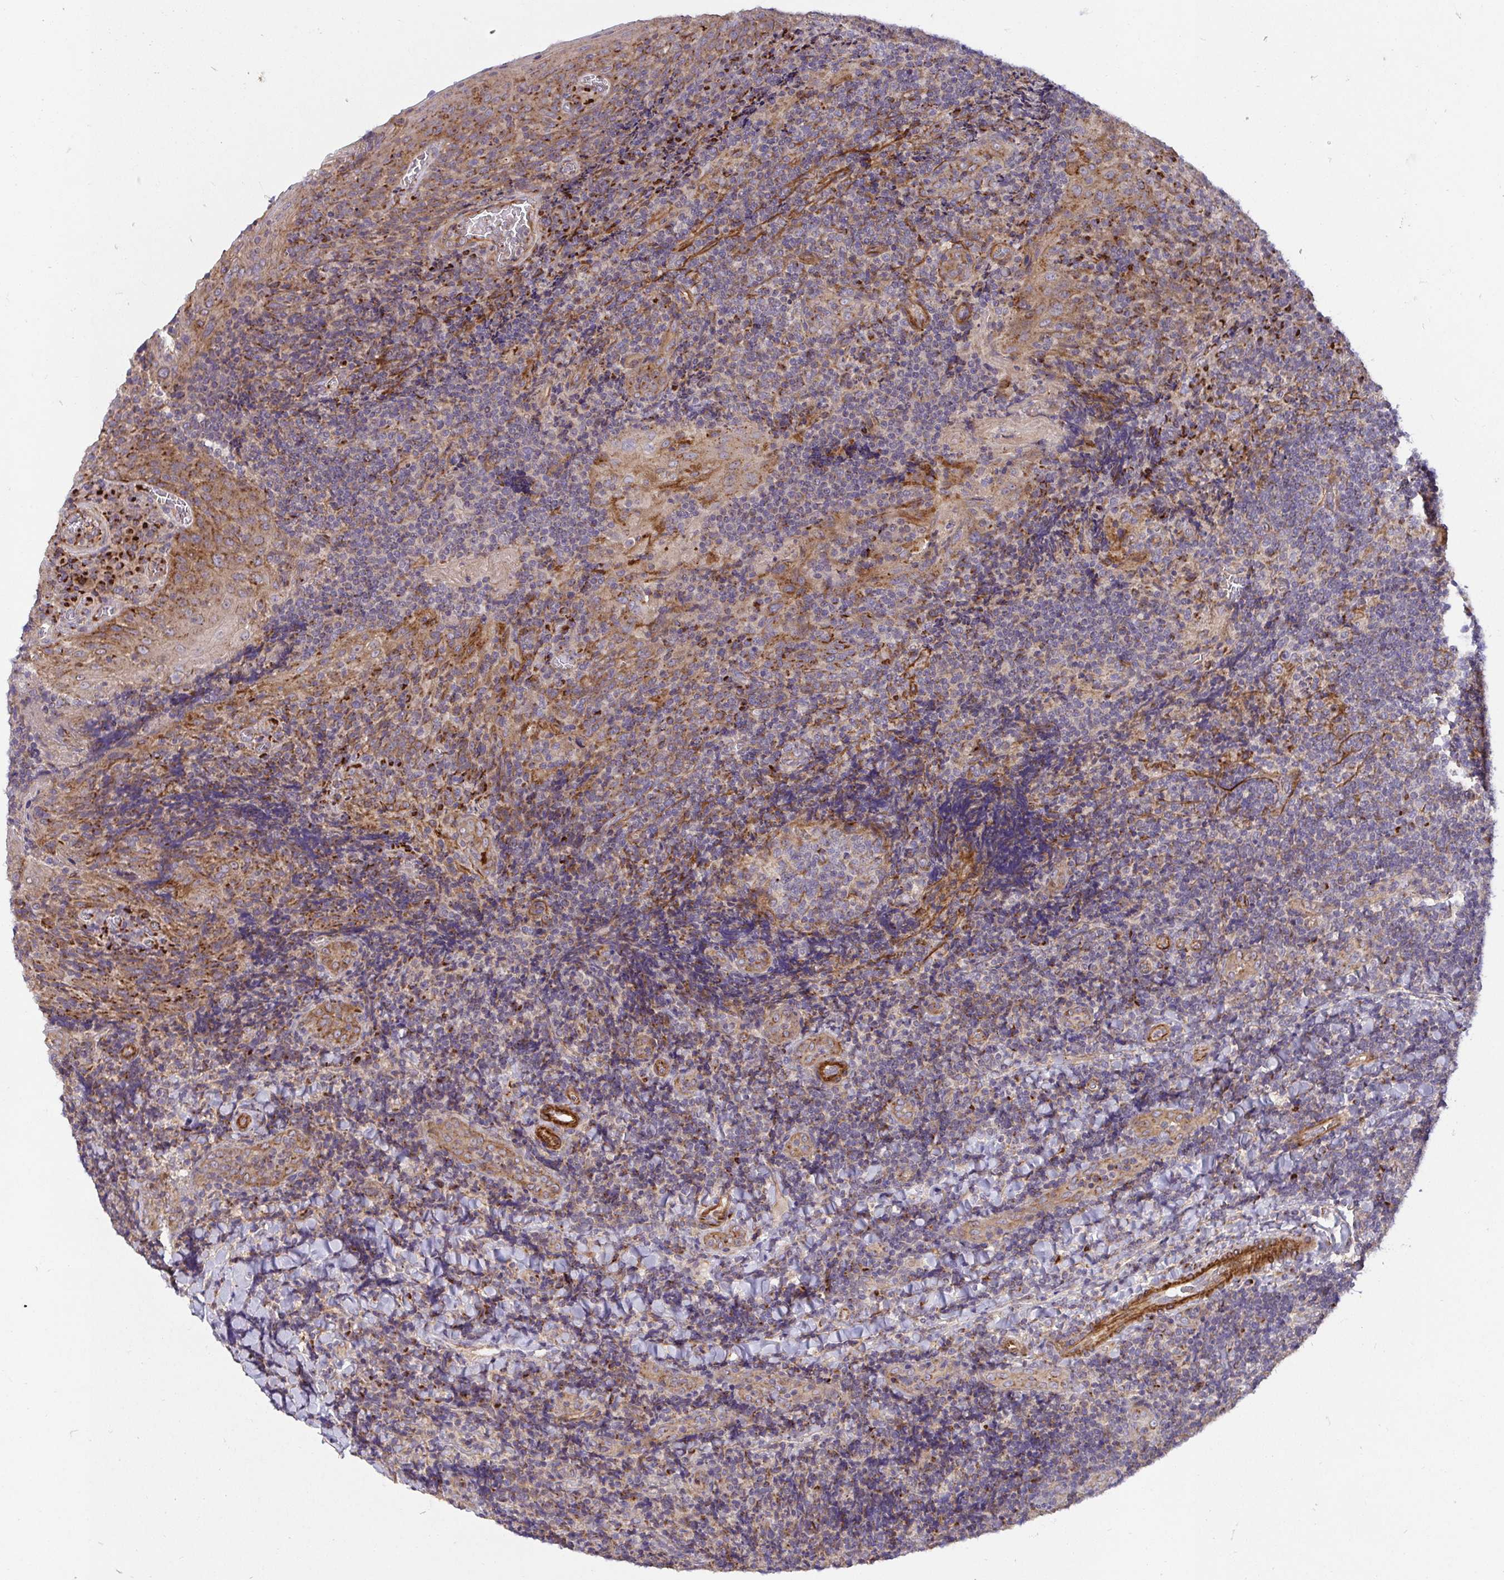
{"staining": {"intensity": "moderate", "quantity": "25%-75%", "location": "cytoplasmic/membranous"}, "tissue": "tonsil", "cell_type": "Germinal center cells", "image_type": "normal", "snomed": [{"axis": "morphology", "description": "Normal tissue, NOS"}, {"axis": "topography", "description": "Tonsil"}], "caption": "Tonsil was stained to show a protein in brown. There is medium levels of moderate cytoplasmic/membranous positivity in about 25%-75% of germinal center cells. (Brightfield microscopy of DAB IHC at high magnification).", "gene": "TM9SF4", "patient": {"sex": "male", "age": 17}}